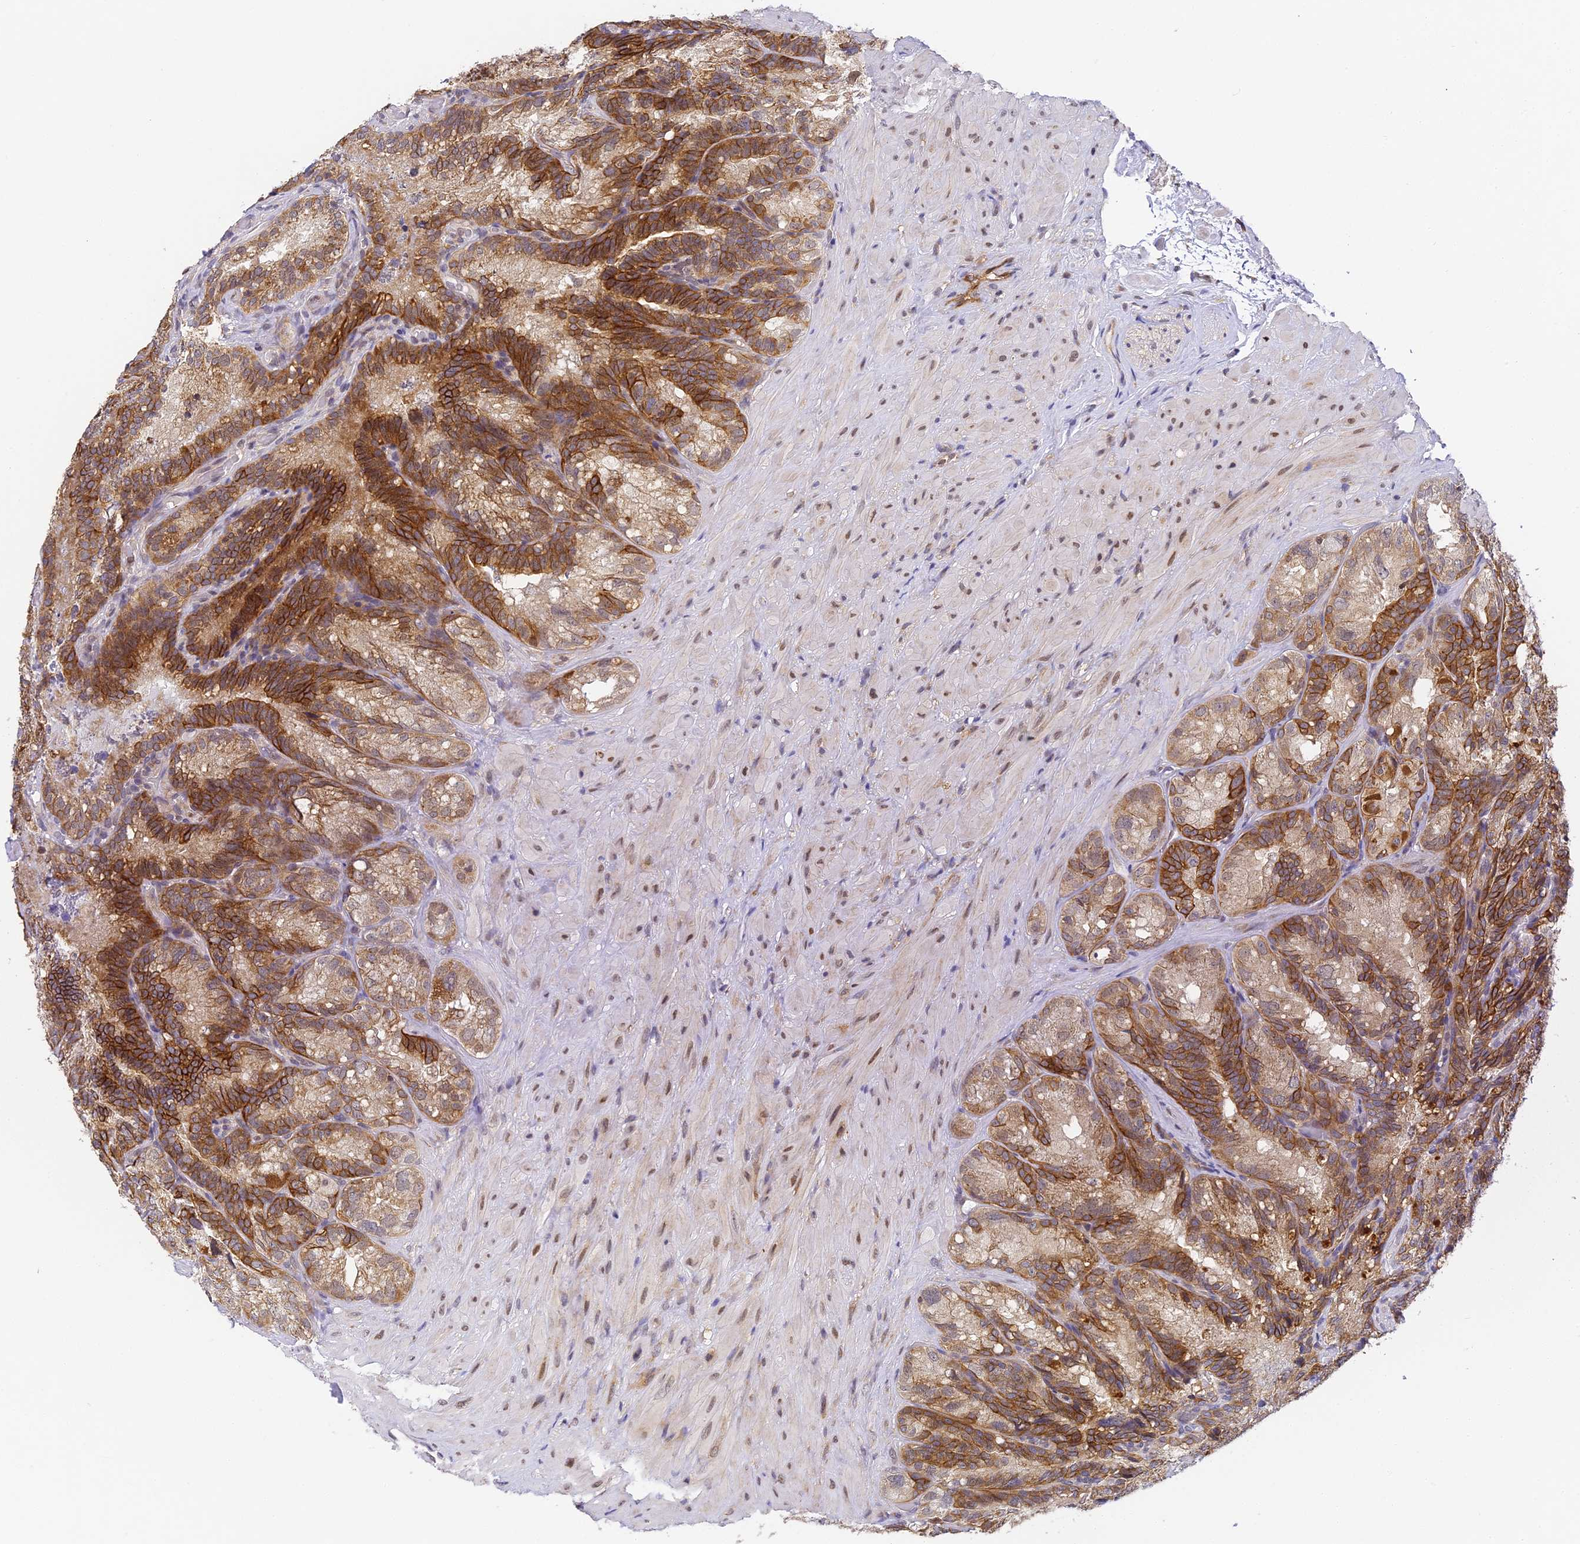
{"staining": {"intensity": "strong", "quantity": ">75%", "location": "cytoplasmic/membranous"}, "tissue": "seminal vesicle", "cell_type": "Glandular cells", "image_type": "normal", "snomed": [{"axis": "morphology", "description": "Normal tissue, NOS"}, {"axis": "topography", "description": "Seminal veicle"}], "caption": "Protein staining reveals strong cytoplasmic/membranous positivity in approximately >75% of glandular cells in benign seminal vesicle. (Brightfield microscopy of DAB IHC at high magnification).", "gene": "DNAAF10", "patient": {"sex": "male", "age": 60}}